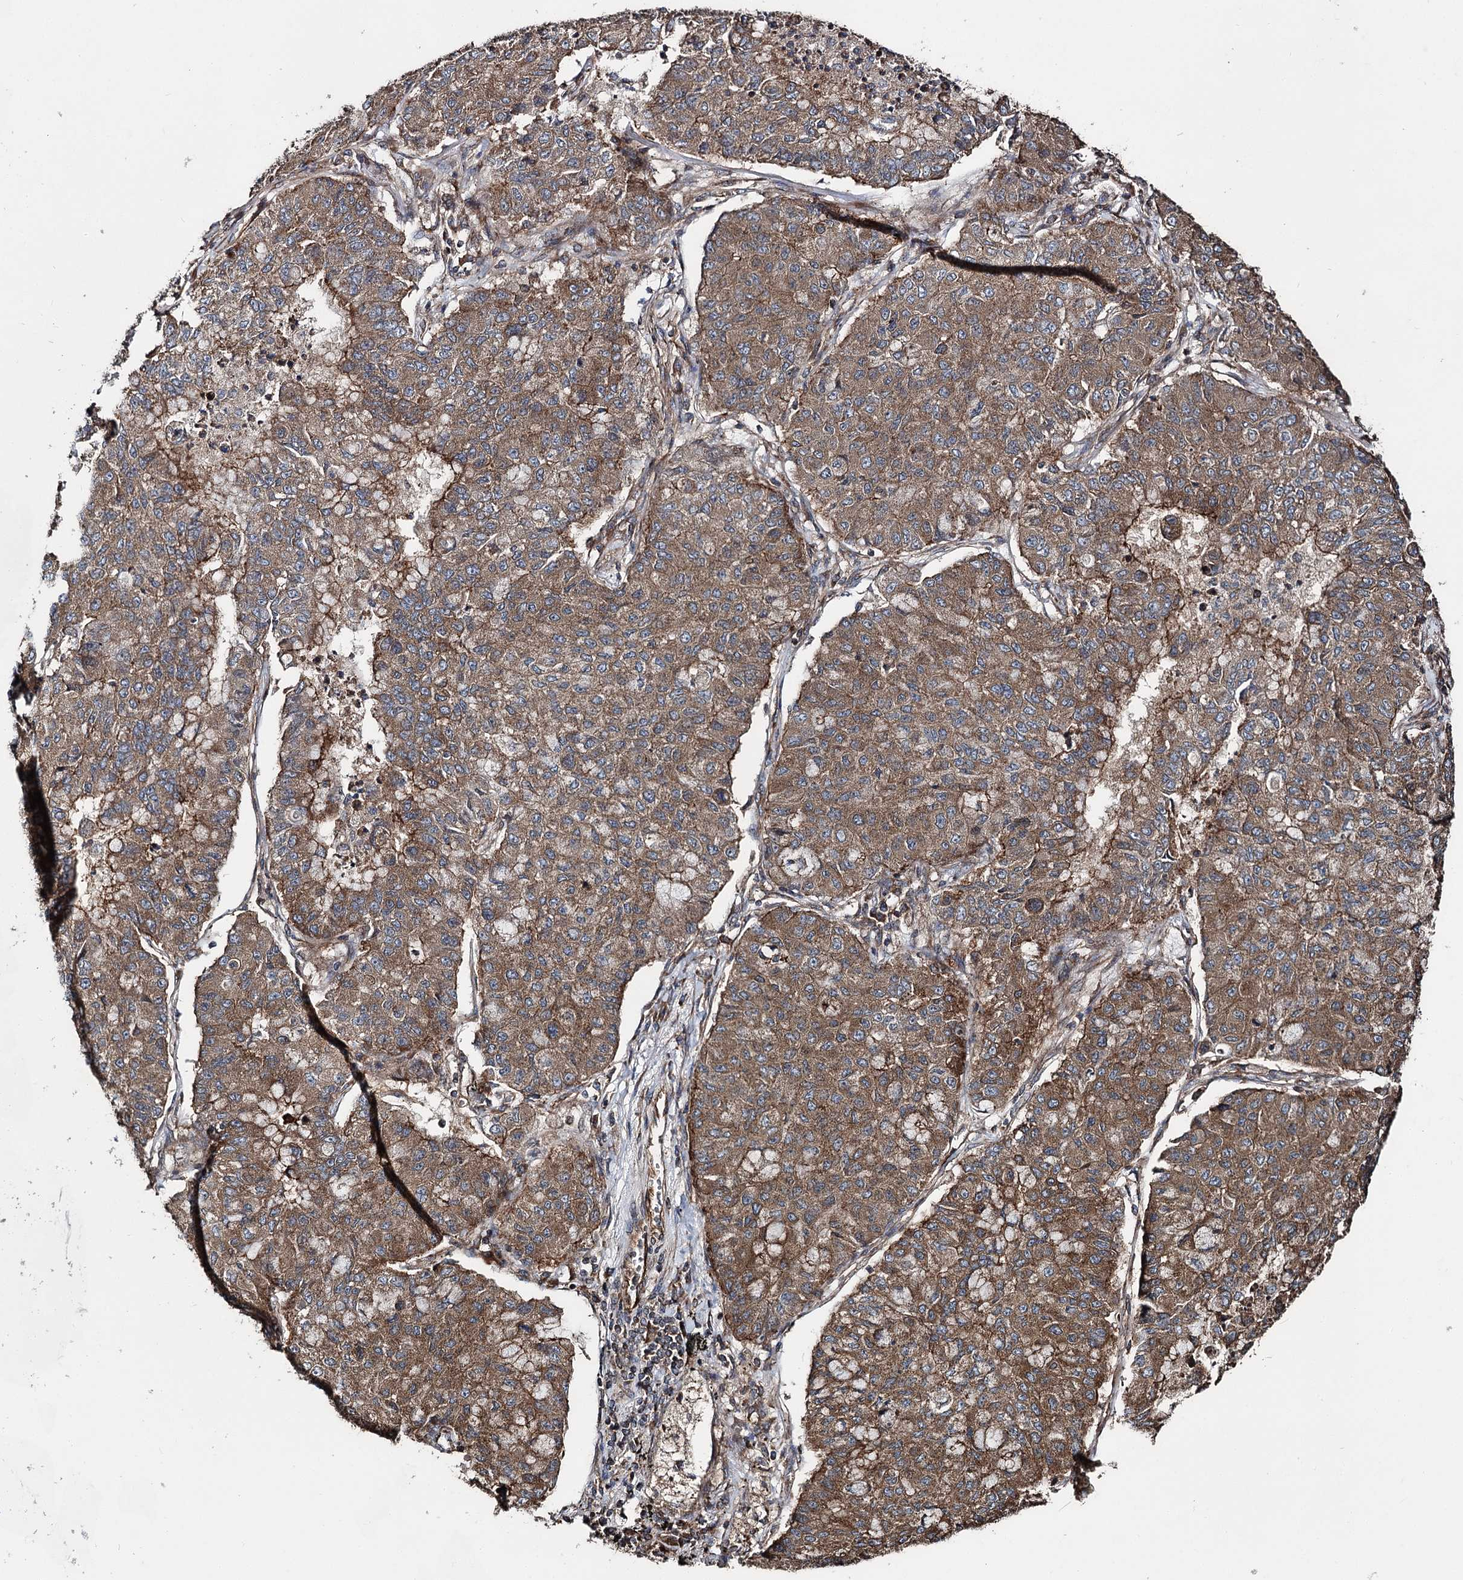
{"staining": {"intensity": "moderate", "quantity": ">75%", "location": "cytoplasmic/membranous"}, "tissue": "lung cancer", "cell_type": "Tumor cells", "image_type": "cancer", "snomed": [{"axis": "morphology", "description": "Squamous cell carcinoma, NOS"}, {"axis": "topography", "description": "Lung"}], "caption": "Brown immunohistochemical staining in lung squamous cell carcinoma exhibits moderate cytoplasmic/membranous expression in approximately >75% of tumor cells. The staining was performed using DAB (3,3'-diaminobenzidine), with brown indicating positive protein expression. Nuclei are stained blue with hematoxylin.", "gene": "ITFG2", "patient": {"sex": "male", "age": 74}}